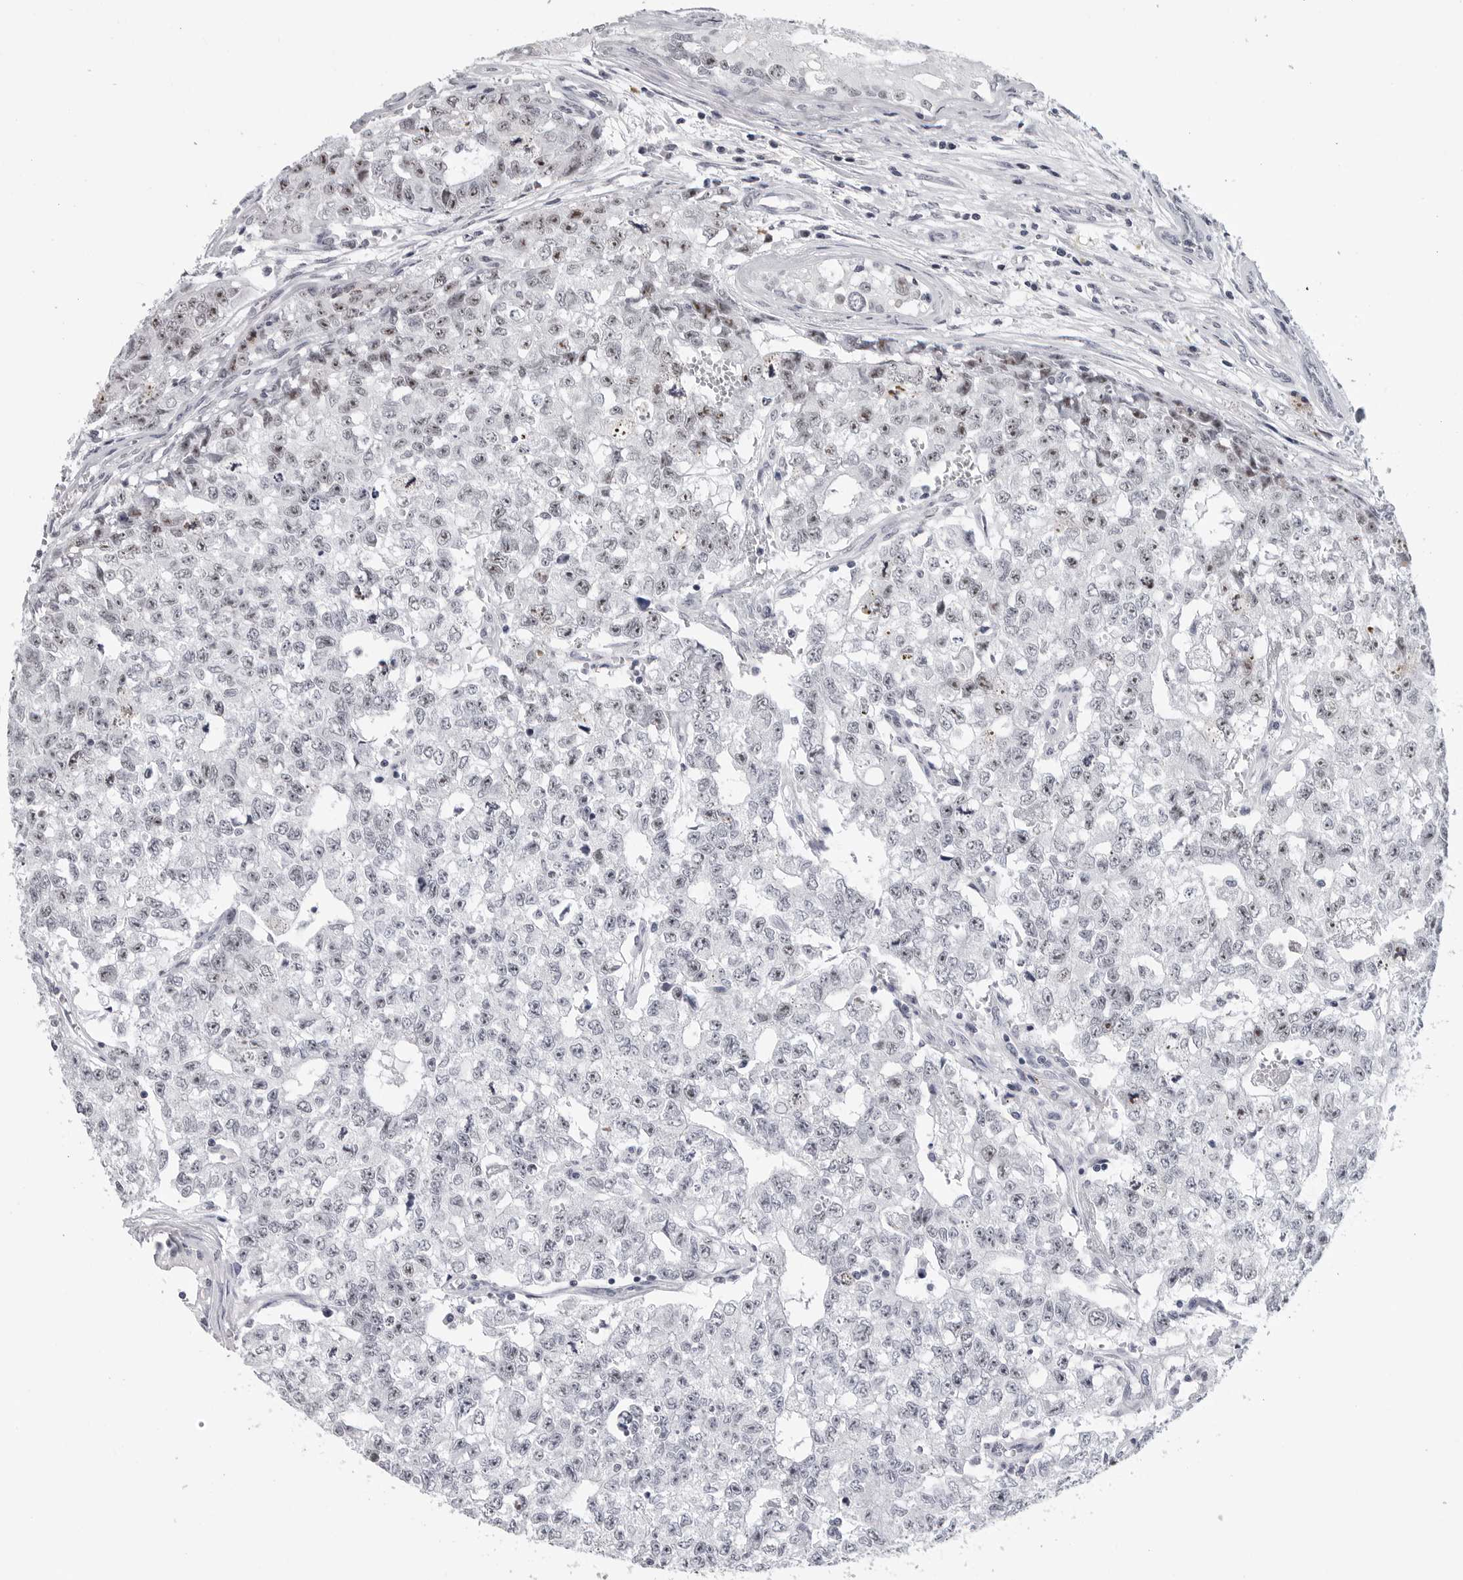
{"staining": {"intensity": "negative", "quantity": "none", "location": "none"}, "tissue": "testis cancer", "cell_type": "Tumor cells", "image_type": "cancer", "snomed": [{"axis": "morphology", "description": "Carcinoma, Embryonal, NOS"}, {"axis": "topography", "description": "Testis"}], "caption": "This is an immunohistochemistry image of human testis cancer. There is no staining in tumor cells.", "gene": "GNL2", "patient": {"sex": "male", "age": 28}}